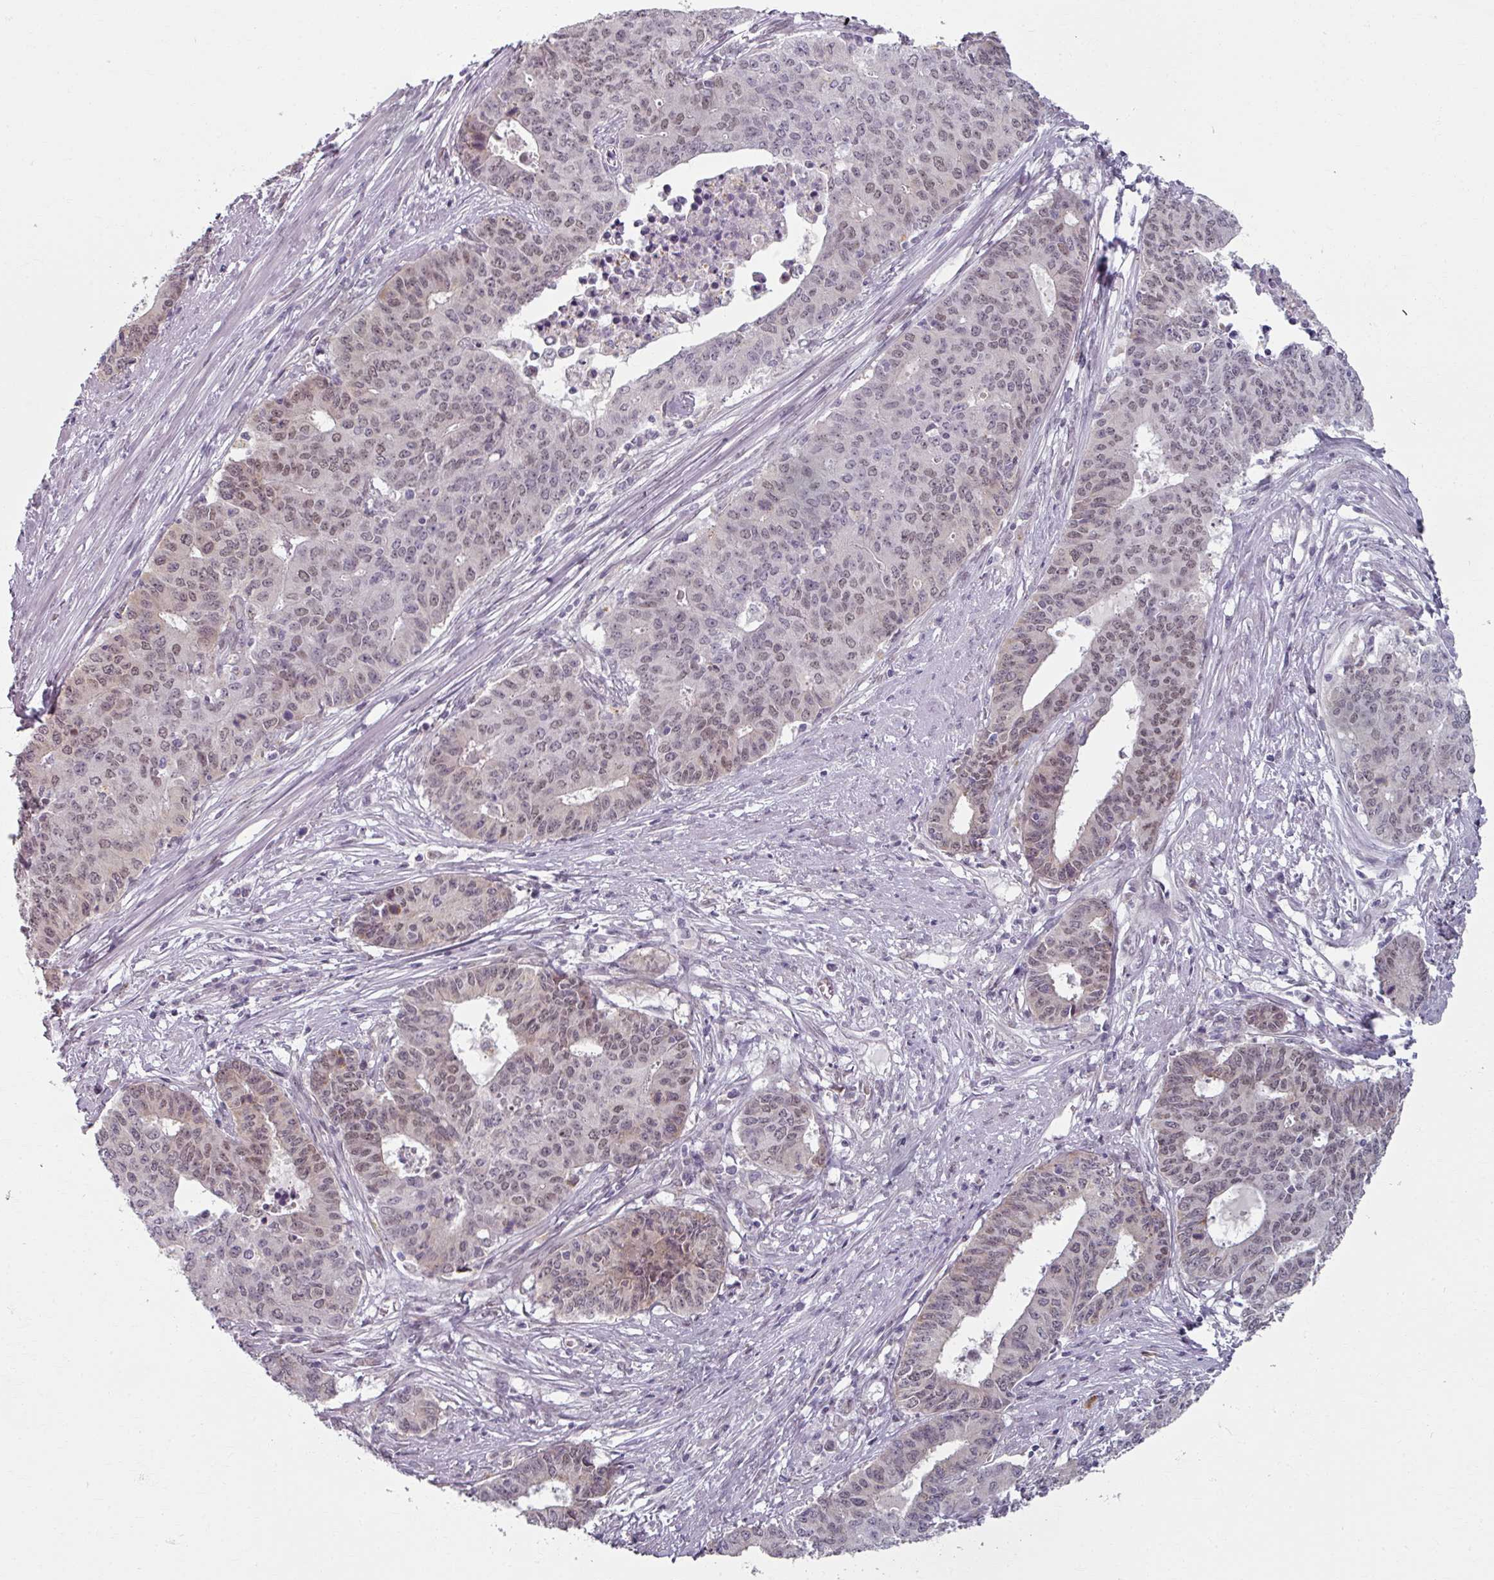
{"staining": {"intensity": "moderate", "quantity": "25%-75%", "location": "nuclear"}, "tissue": "endometrial cancer", "cell_type": "Tumor cells", "image_type": "cancer", "snomed": [{"axis": "morphology", "description": "Adenocarcinoma, NOS"}, {"axis": "topography", "description": "Endometrium"}], "caption": "This micrograph shows endometrial adenocarcinoma stained with immunohistochemistry to label a protein in brown. The nuclear of tumor cells show moderate positivity for the protein. Nuclei are counter-stained blue.", "gene": "RIPOR3", "patient": {"sex": "female", "age": 59}}